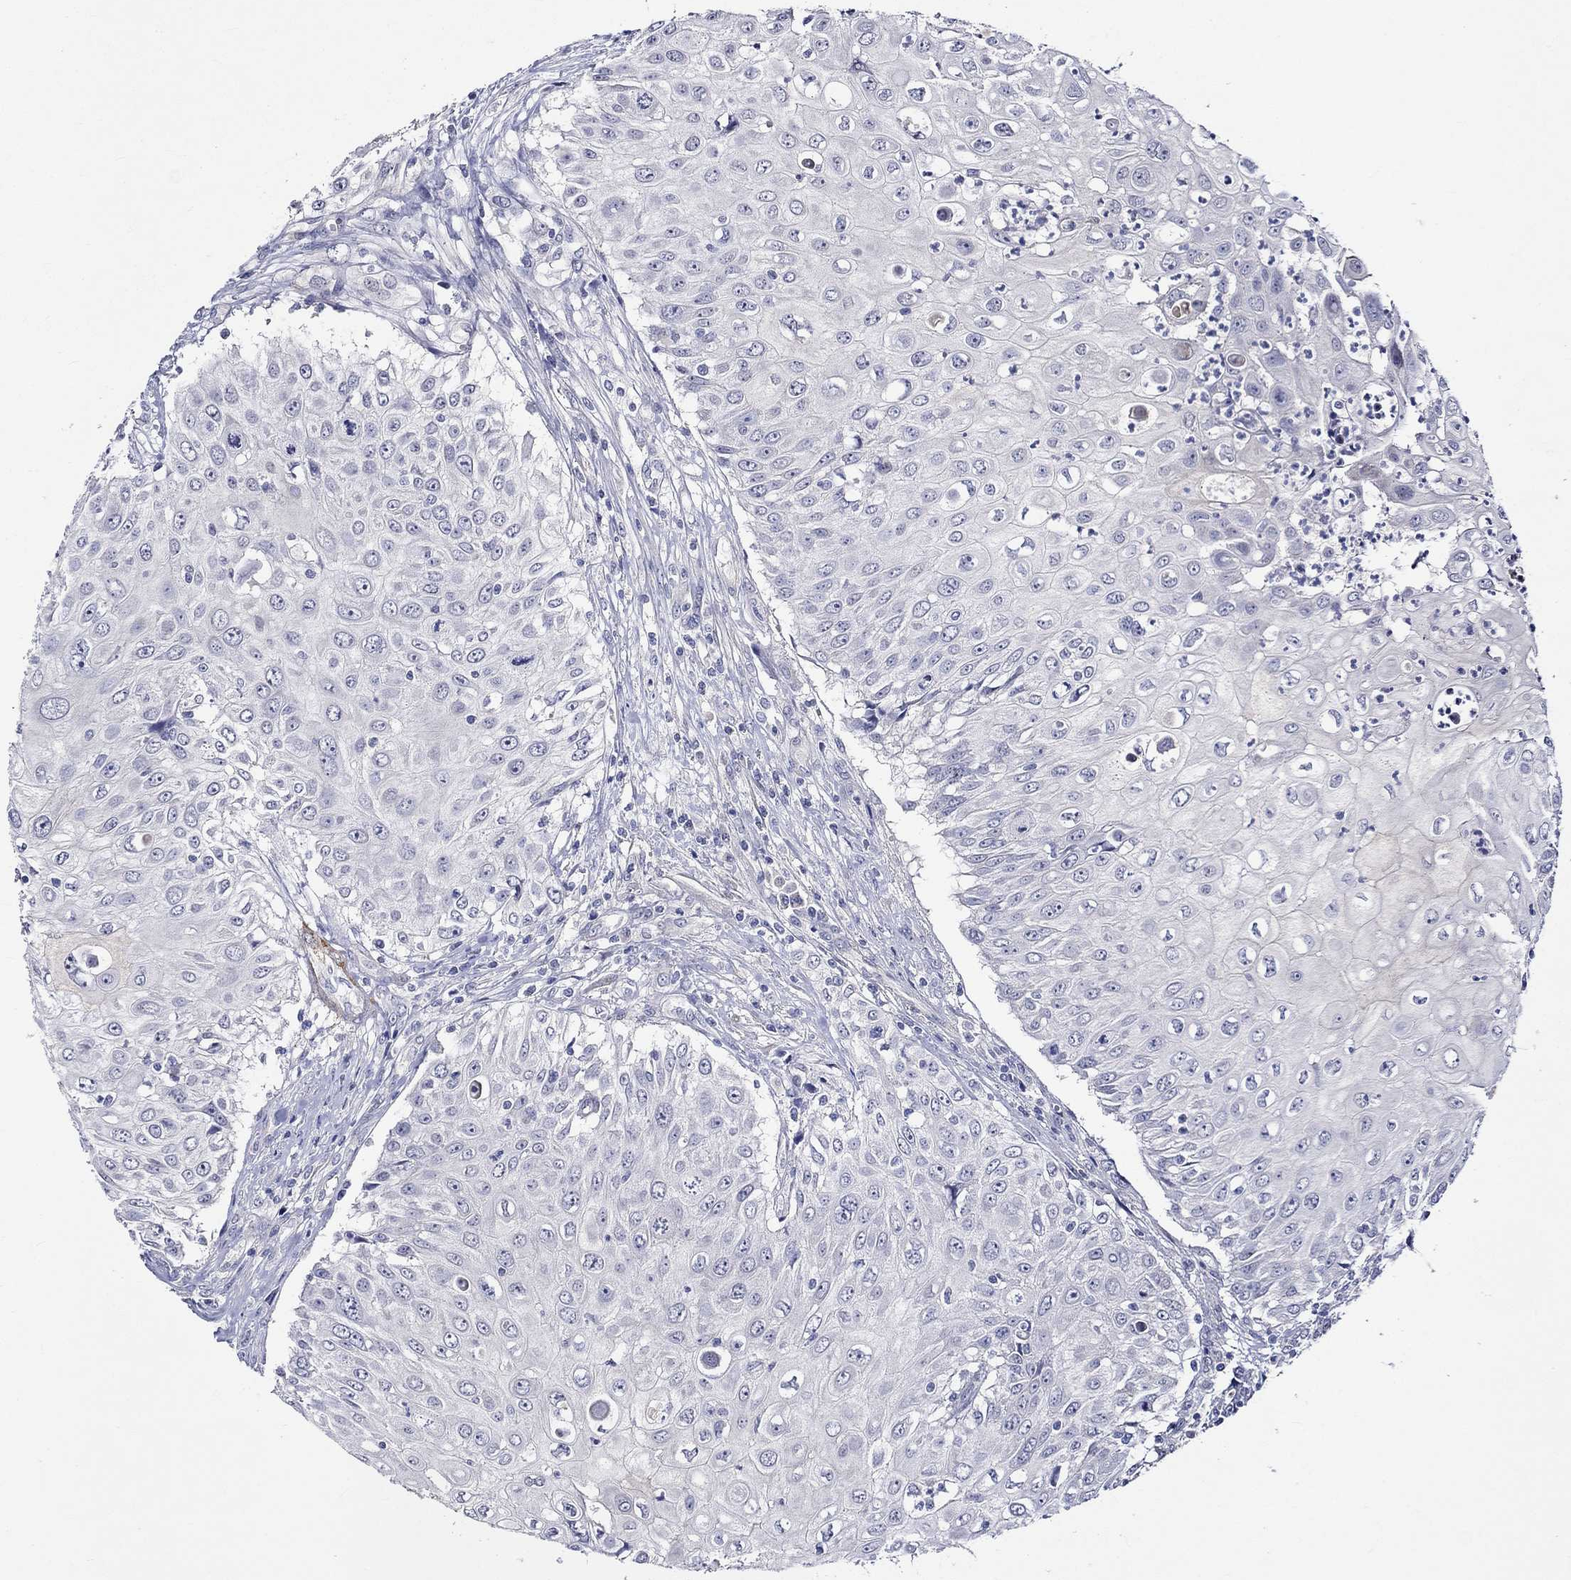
{"staining": {"intensity": "negative", "quantity": "none", "location": "none"}, "tissue": "urothelial cancer", "cell_type": "Tumor cells", "image_type": "cancer", "snomed": [{"axis": "morphology", "description": "Urothelial carcinoma, High grade"}, {"axis": "topography", "description": "Urinary bladder"}], "caption": "Tumor cells show no significant positivity in urothelial cancer.", "gene": "CRYAB", "patient": {"sex": "female", "age": 79}}